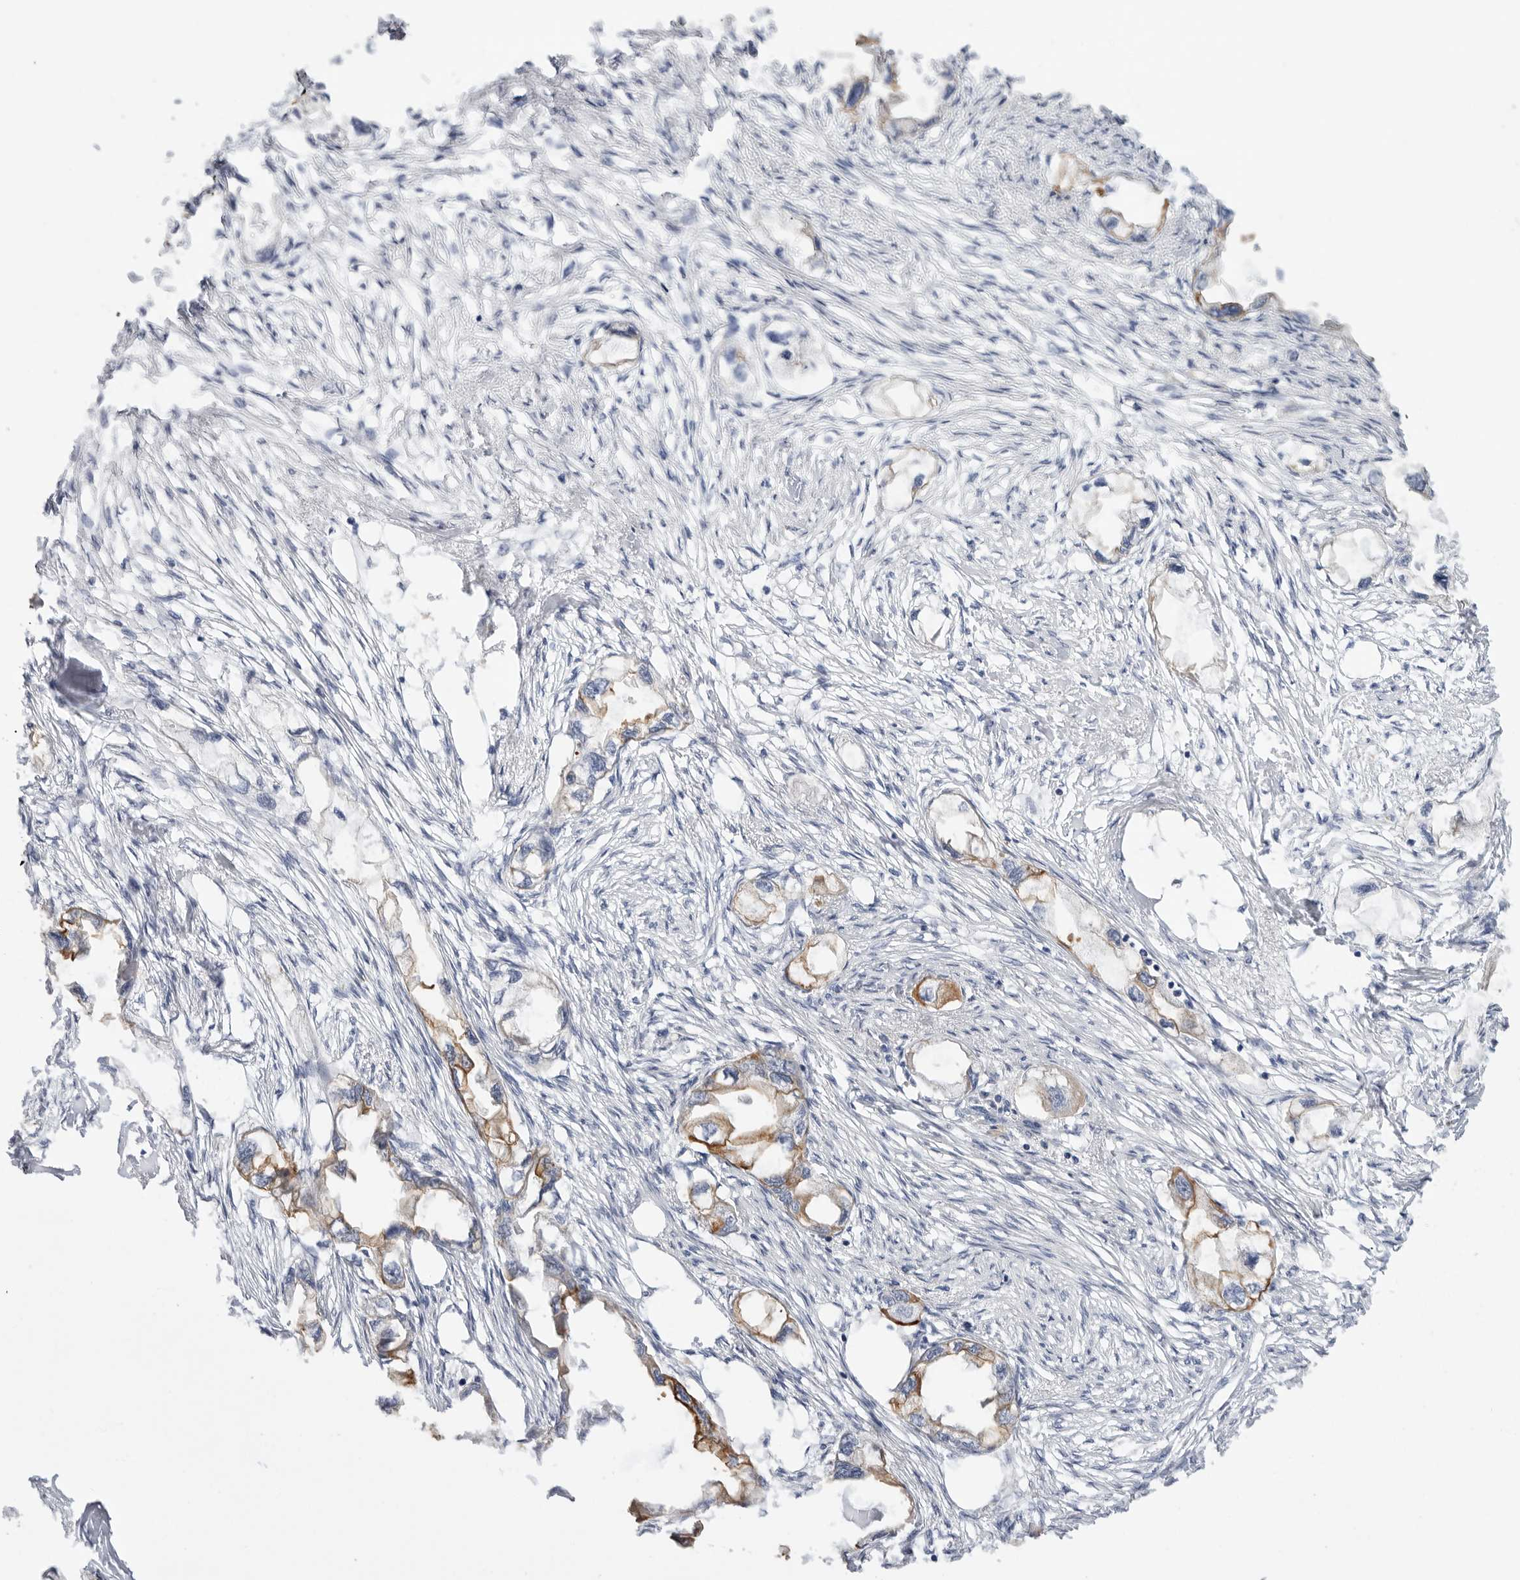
{"staining": {"intensity": "moderate", "quantity": "25%-75%", "location": "cytoplasmic/membranous"}, "tissue": "endometrial cancer", "cell_type": "Tumor cells", "image_type": "cancer", "snomed": [{"axis": "morphology", "description": "Adenocarcinoma, NOS"}, {"axis": "morphology", "description": "Adenocarcinoma, metastatic, NOS"}, {"axis": "topography", "description": "Adipose tissue"}, {"axis": "topography", "description": "Endometrium"}], "caption": "This is a photomicrograph of IHC staining of endometrial adenocarcinoma, which shows moderate staining in the cytoplasmic/membranous of tumor cells.", "gene": "MTFR1L", "patient": {"sex": "female", "age": 67}}